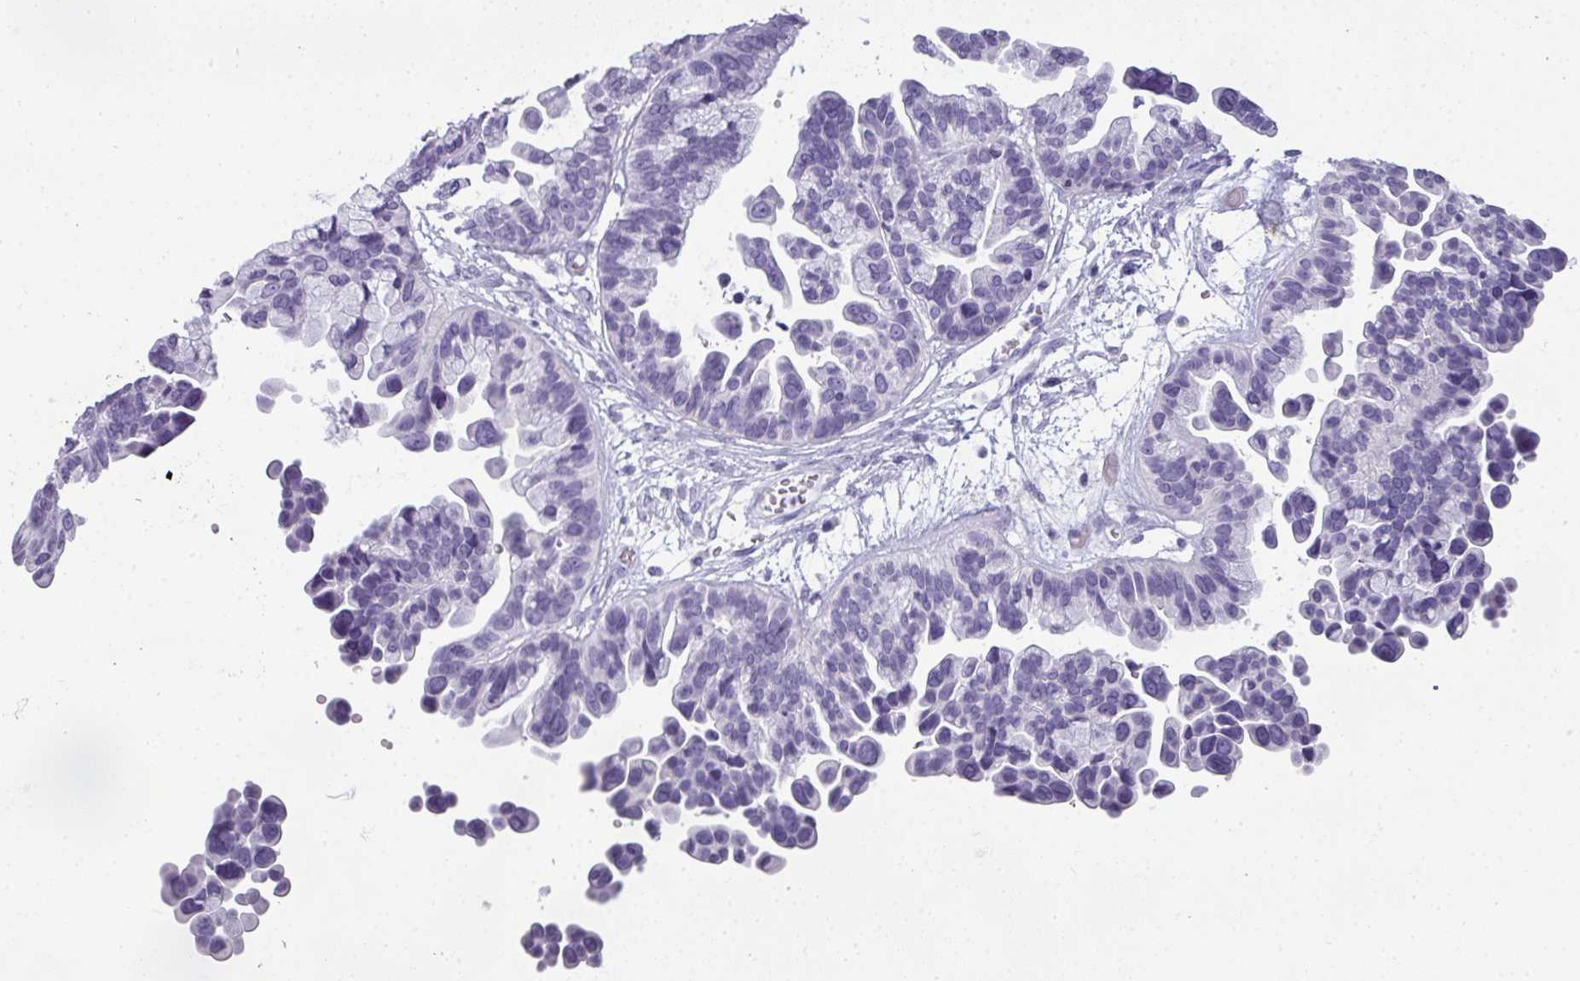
{"staining": {"intensity": "negative", "quantity": "none", "location": "none"}, "tissue": "ovarian cancer", "cell_type": "Tumor cells", "image_type": "cancer", "snomed": [{"axis": "morphology", "description": "Cystadenocarcinoma, serous, NOS"}, {"axis": "topography", "description": "Ovary"}], "caption": "Ovarian cancer (serous cystadenocarcinoma) was stained to show a protein in brown. There is no significant staining in tumor cells.", "gene": "RBMY1F", "patient": {"sex": "female", "age": 56}}